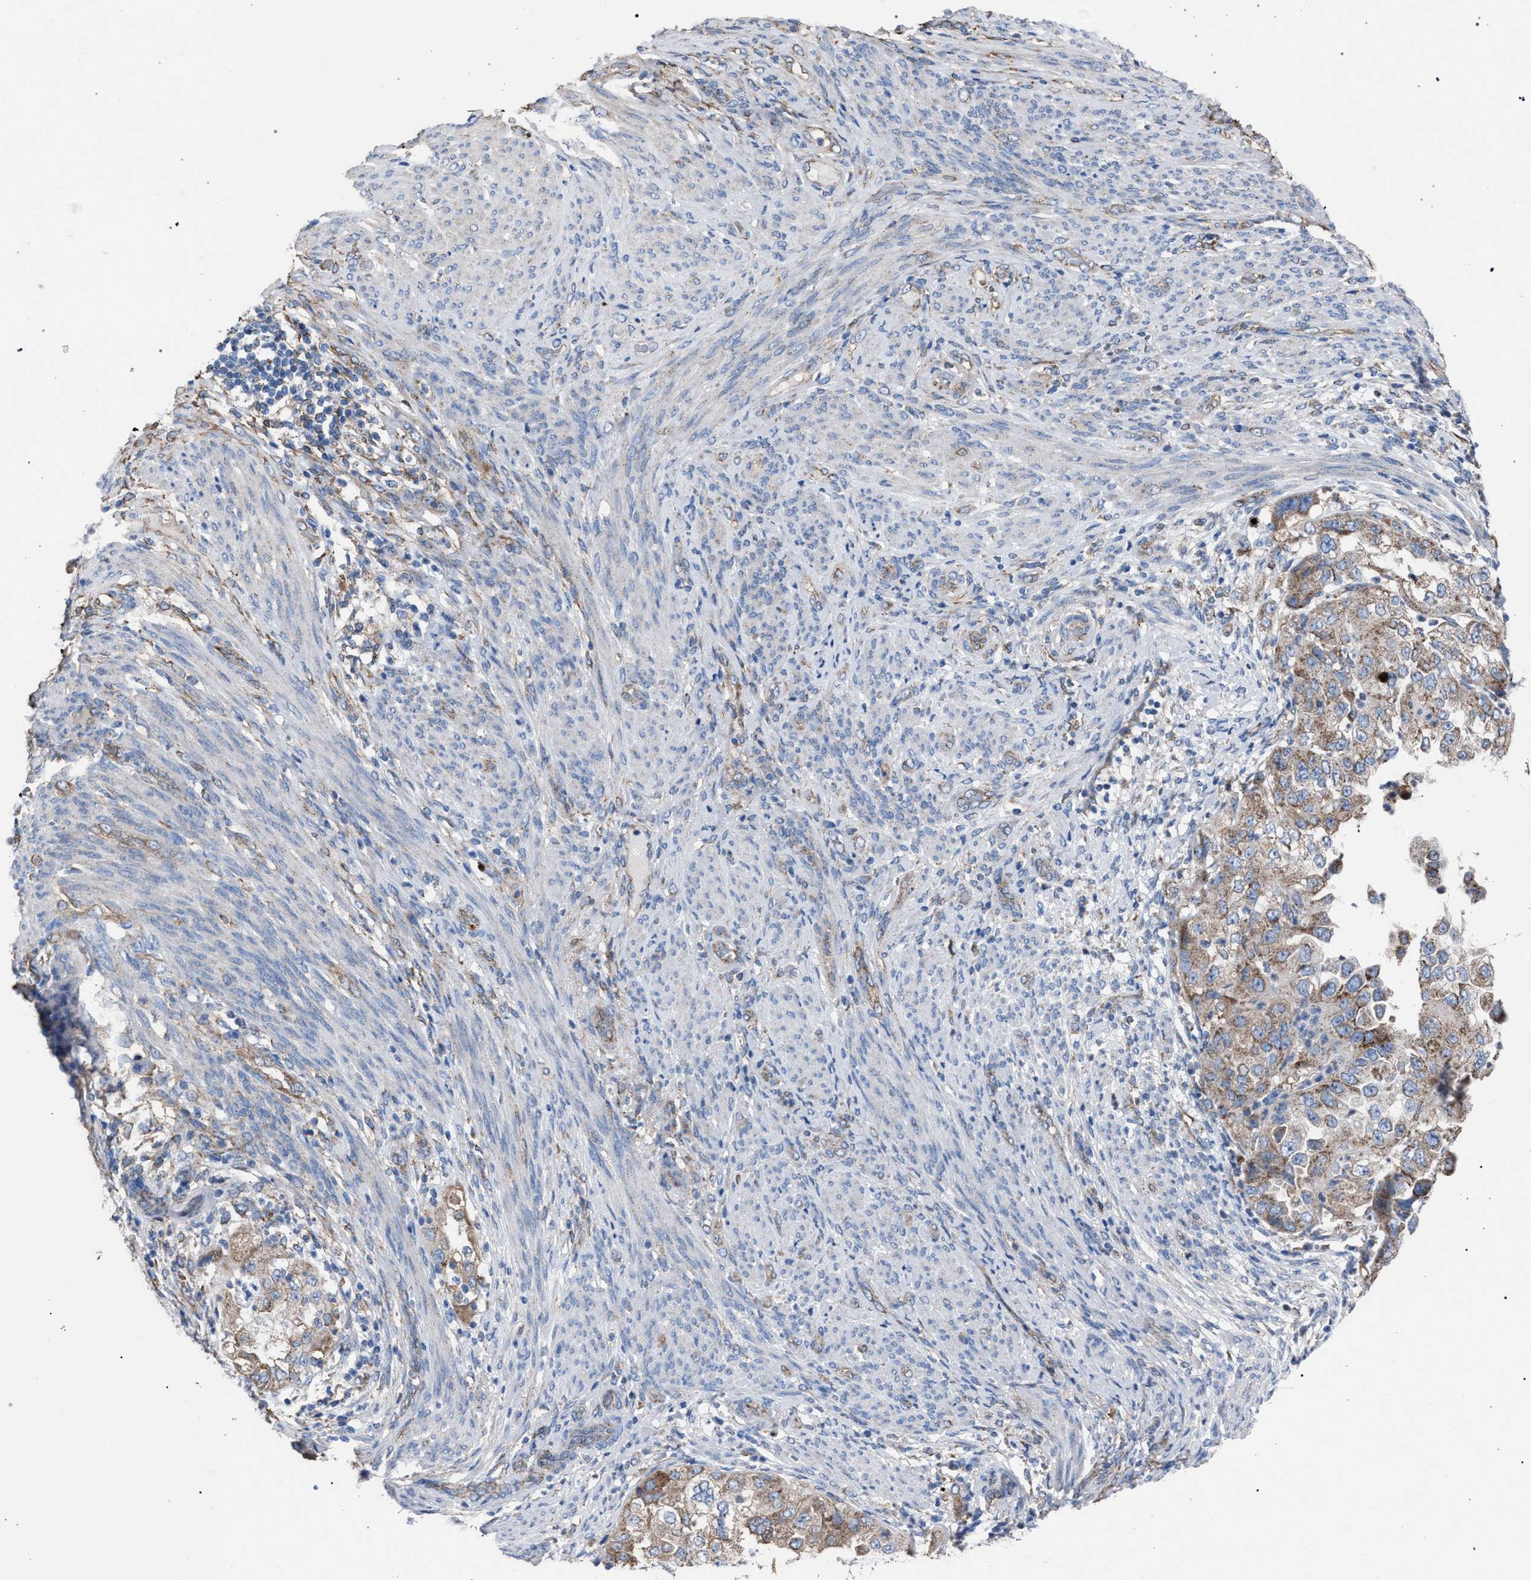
{"staining": {"intensity": "moderate", "quantity": ">75%", "location": "cytoplasmic/membranous"}, "tissue": "endometrial cancer", "cell_type": "Tumor cells", "image_type": "cancer", "snomed": [{"axis": "morphology", "description": "Adenocarcinoma, NOS"}, {"axis": "topography", "description": "Endometrium"}], "caption": "The immunohistochemical stain labels moderate cytoplasmic/membranous expression in tumor cells of endometrial cancer (adenocarcinoma) tissue.", "gene": "HSD17B4", "patient": {"sex": "female", "age": 85}}